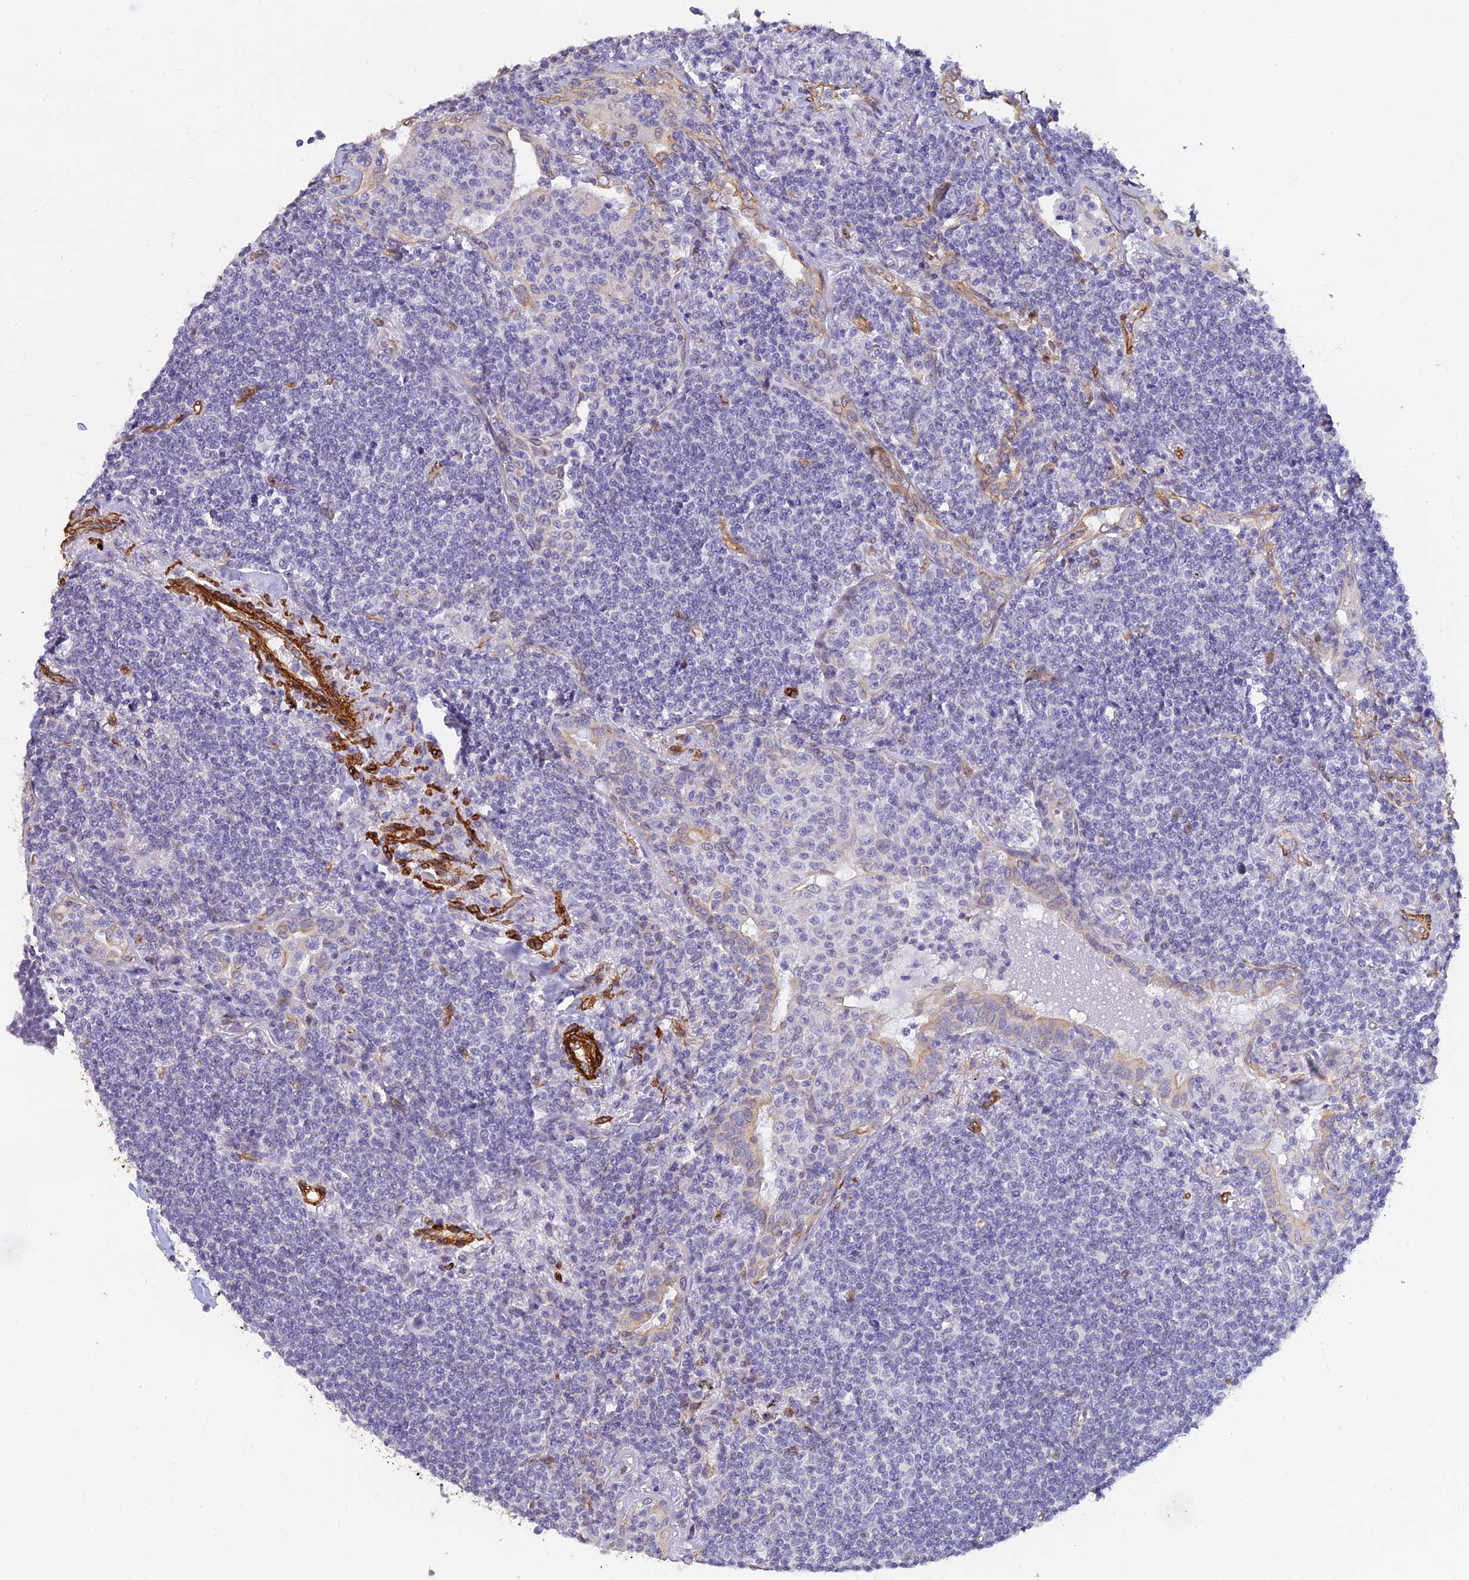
{"staining": {"intensity": "negative", "quantity": "none", "location": "none"}, "tissue": "lymphoma", "cell_type": "Tumor cells", "image_type": "cancer", "snomed": [{"axis": "morphology", "description": "Malignant lymphoma, non-Hodgkin's type, Low grade"}, {"axis": "topography", "description": "Lung"}], "caption": "An immunohistochemistry micrograph of low-grade malignant lymphoma, non-Hodgkin's type is shown. There is no staining in tumor cells of low-grade malignant lymphoma, non-Hodgkin's type.", "gene": "ALDH1L2", "patient": {"sex": "female", "age": 71}}